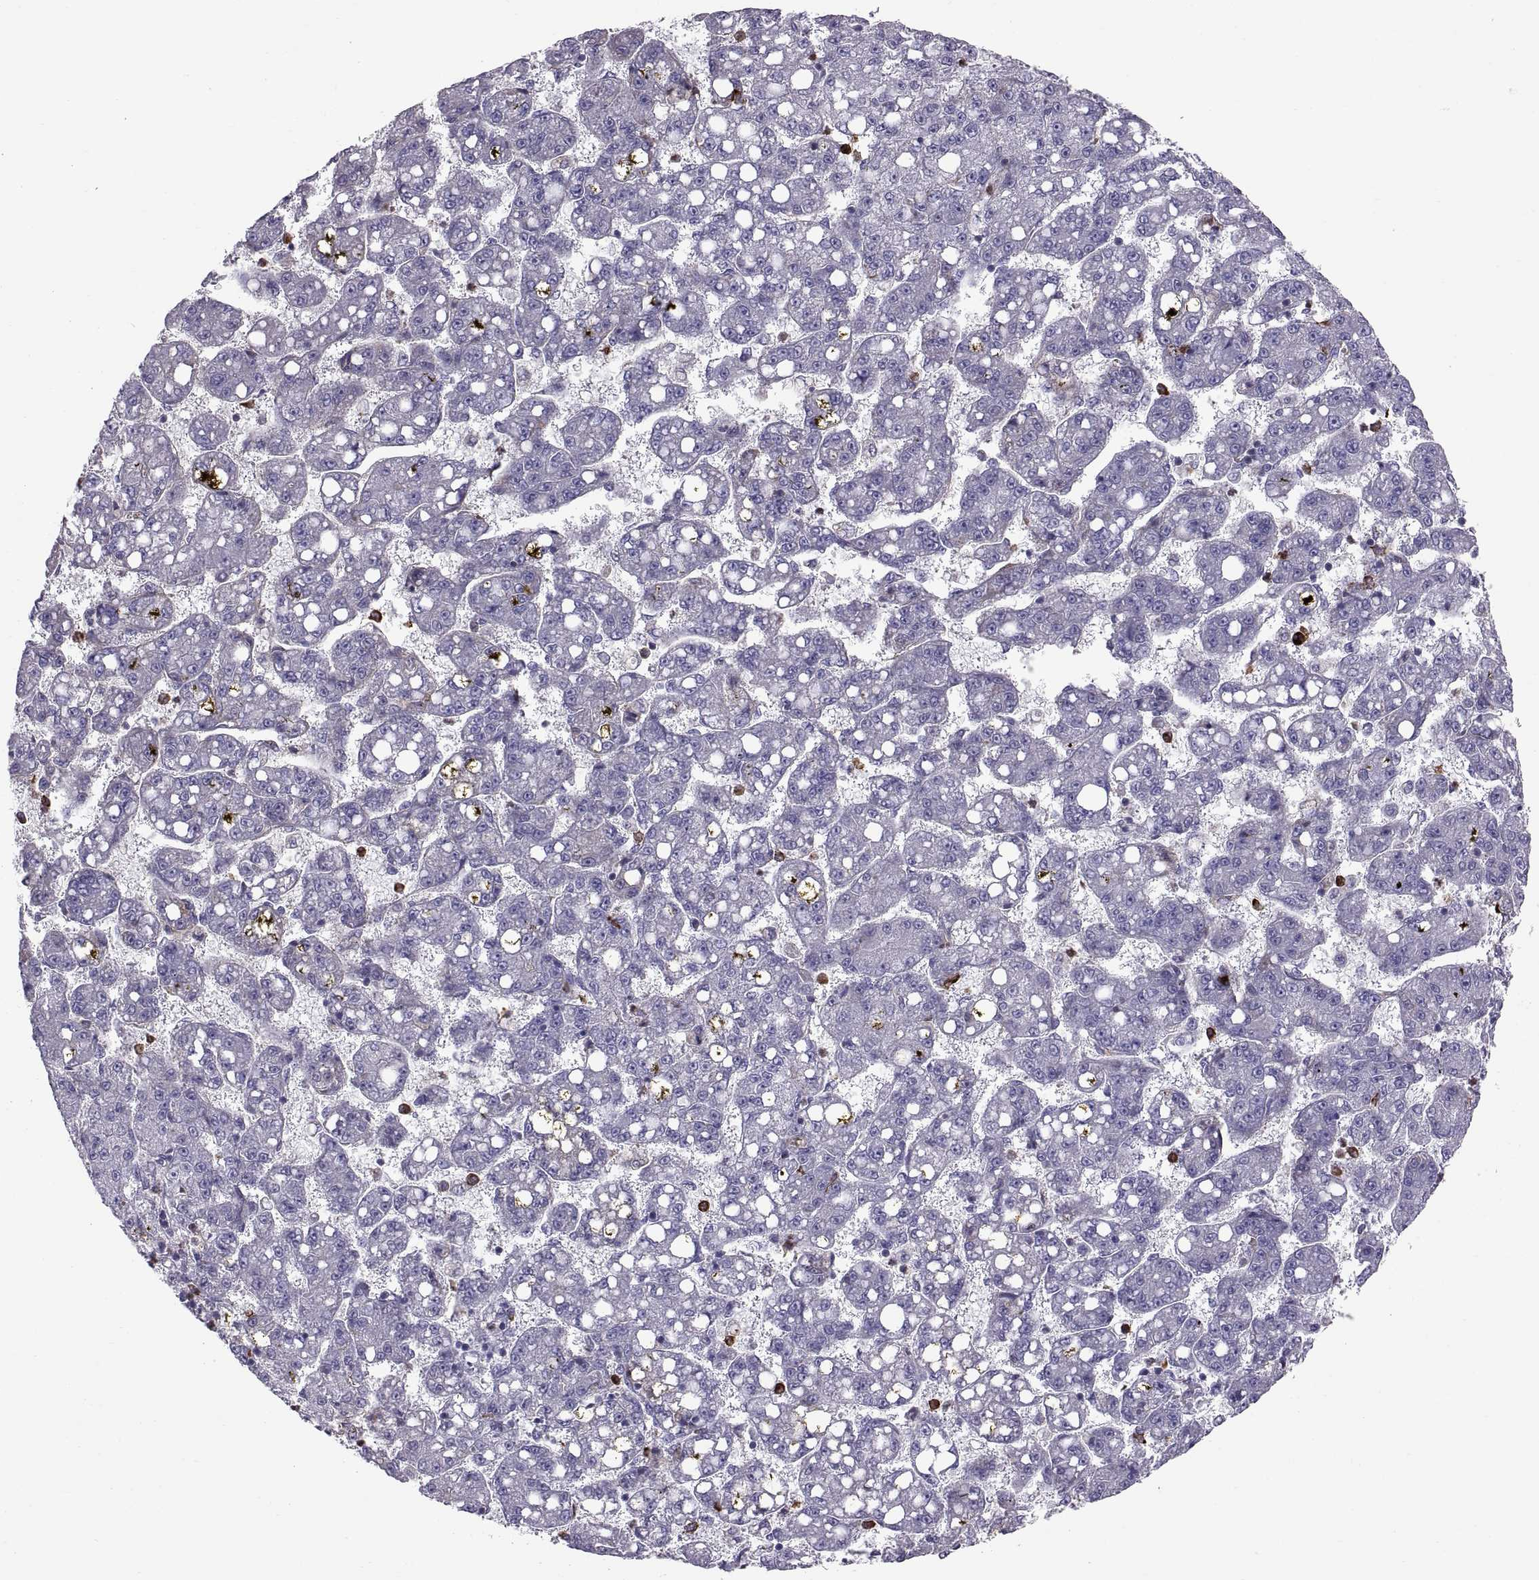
{"staining": {"intensity": "negative", "quantity": "none", "location": "none"}, "tissue": "liver cancer", "cell_type": "Tumor cells", "image_type": "cancer", "snomed": [{"axis": "morphology", "description": "Carcinoma, Hepatocellular, NOS"}, {"axis": "topography", "description": "Liver"}], "caption": "An IHC photomicrograph of hepatocellular carcinoma (liver) is shown. There is no staining in tumor cells of hepatocellular carcinoma (liver).", "gene": "EMILIN2", "patient": {"sex": "female", "age": 65}}